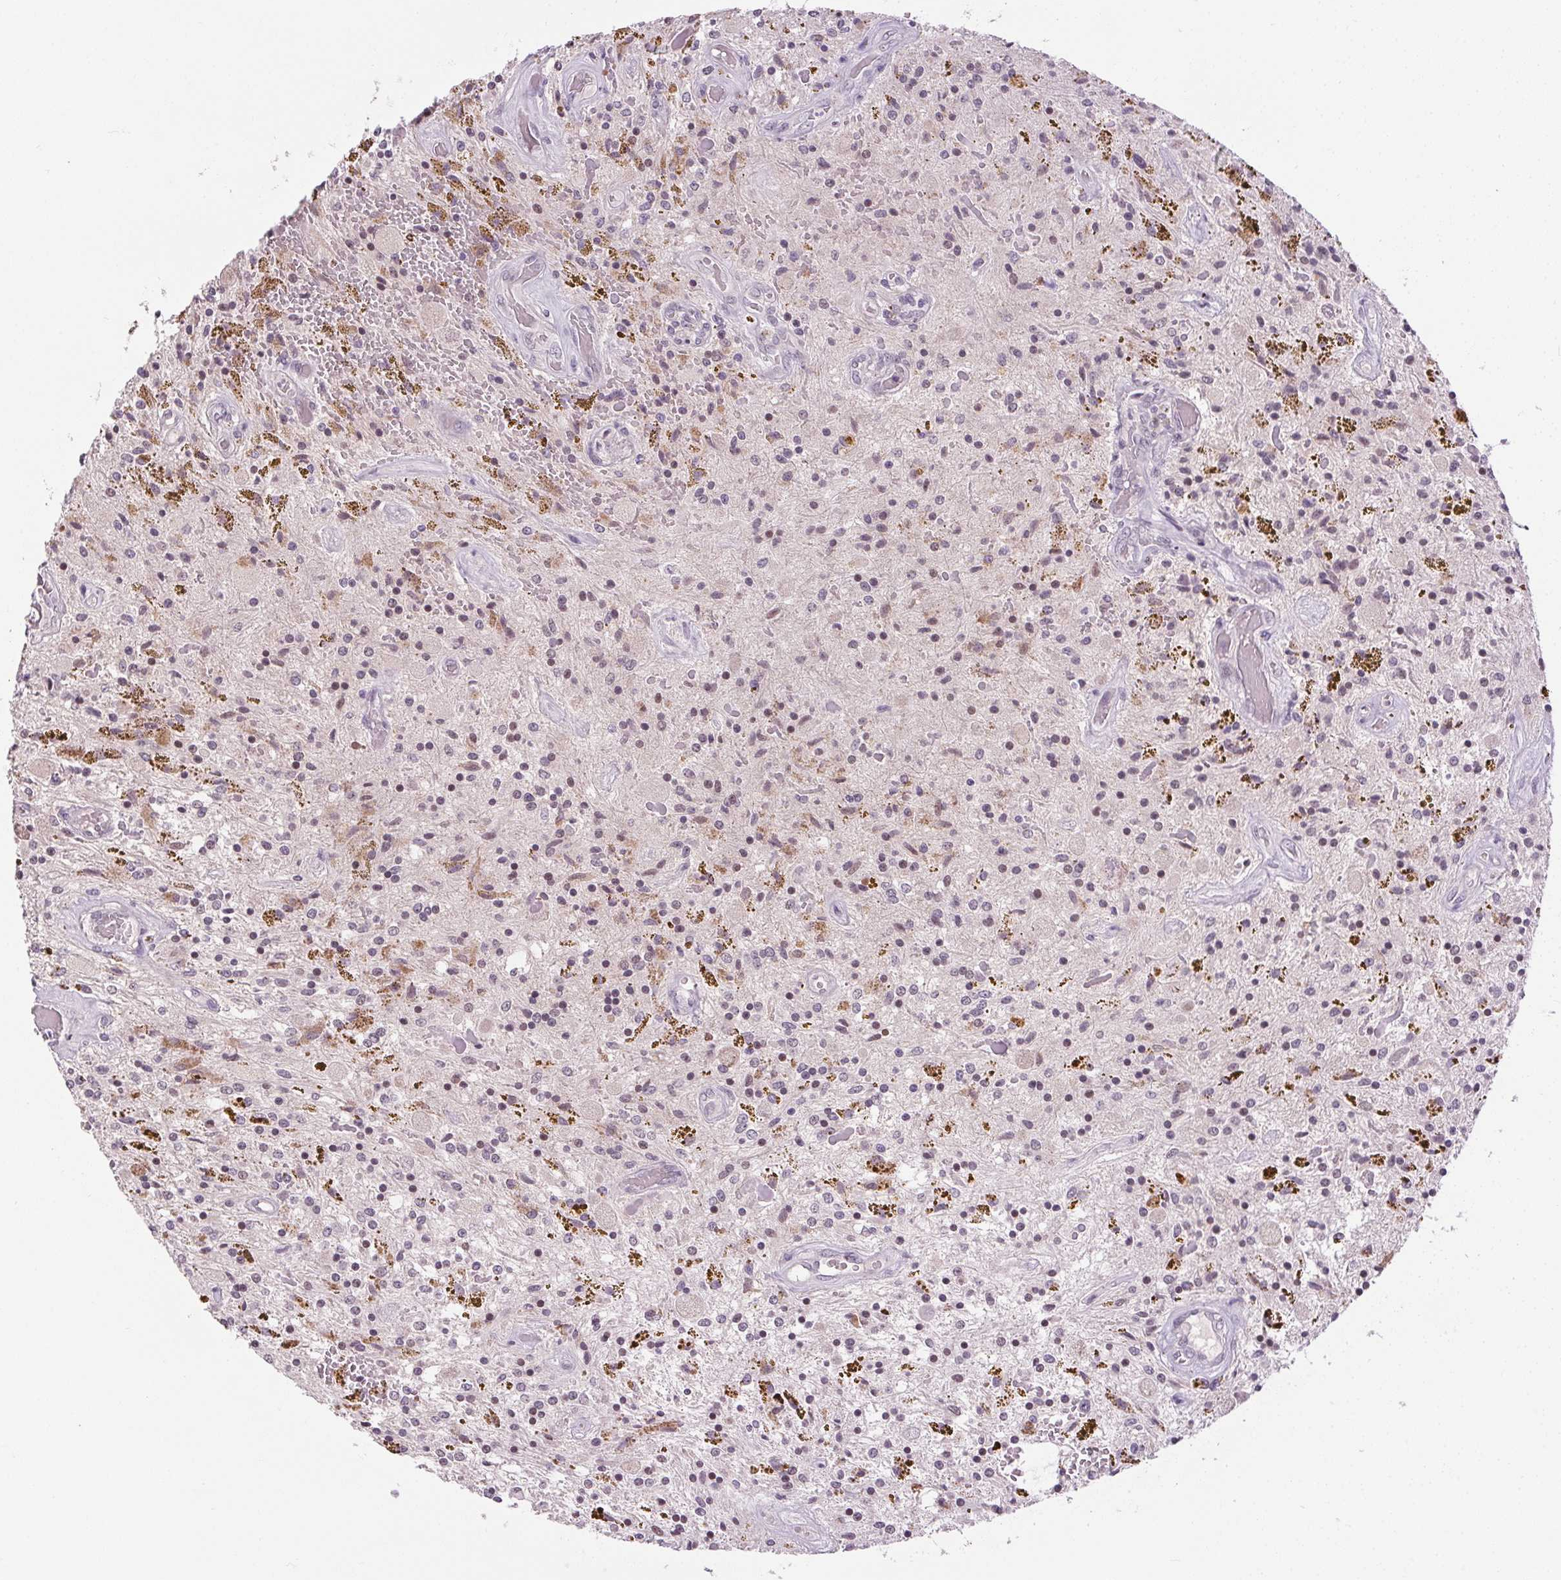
{"staining": {"intensity": "negative", "quantity": "none", "location": "none"}, "tissue": "glioma", "cell_type": "Tumor cells", "image_type": "cancer", "snomed": [{"axis": "morphology", "description": "Glioma, malignant, Low grade"}, {"axis": "topography", "description": "Cerebellum"}], "caption": "Immunohistochemical staining of malignant low-grade glioma displays no significant staining in tumor cells.", "gene": "FAM168A", "patient": {"sex": "female", "age": 14}}